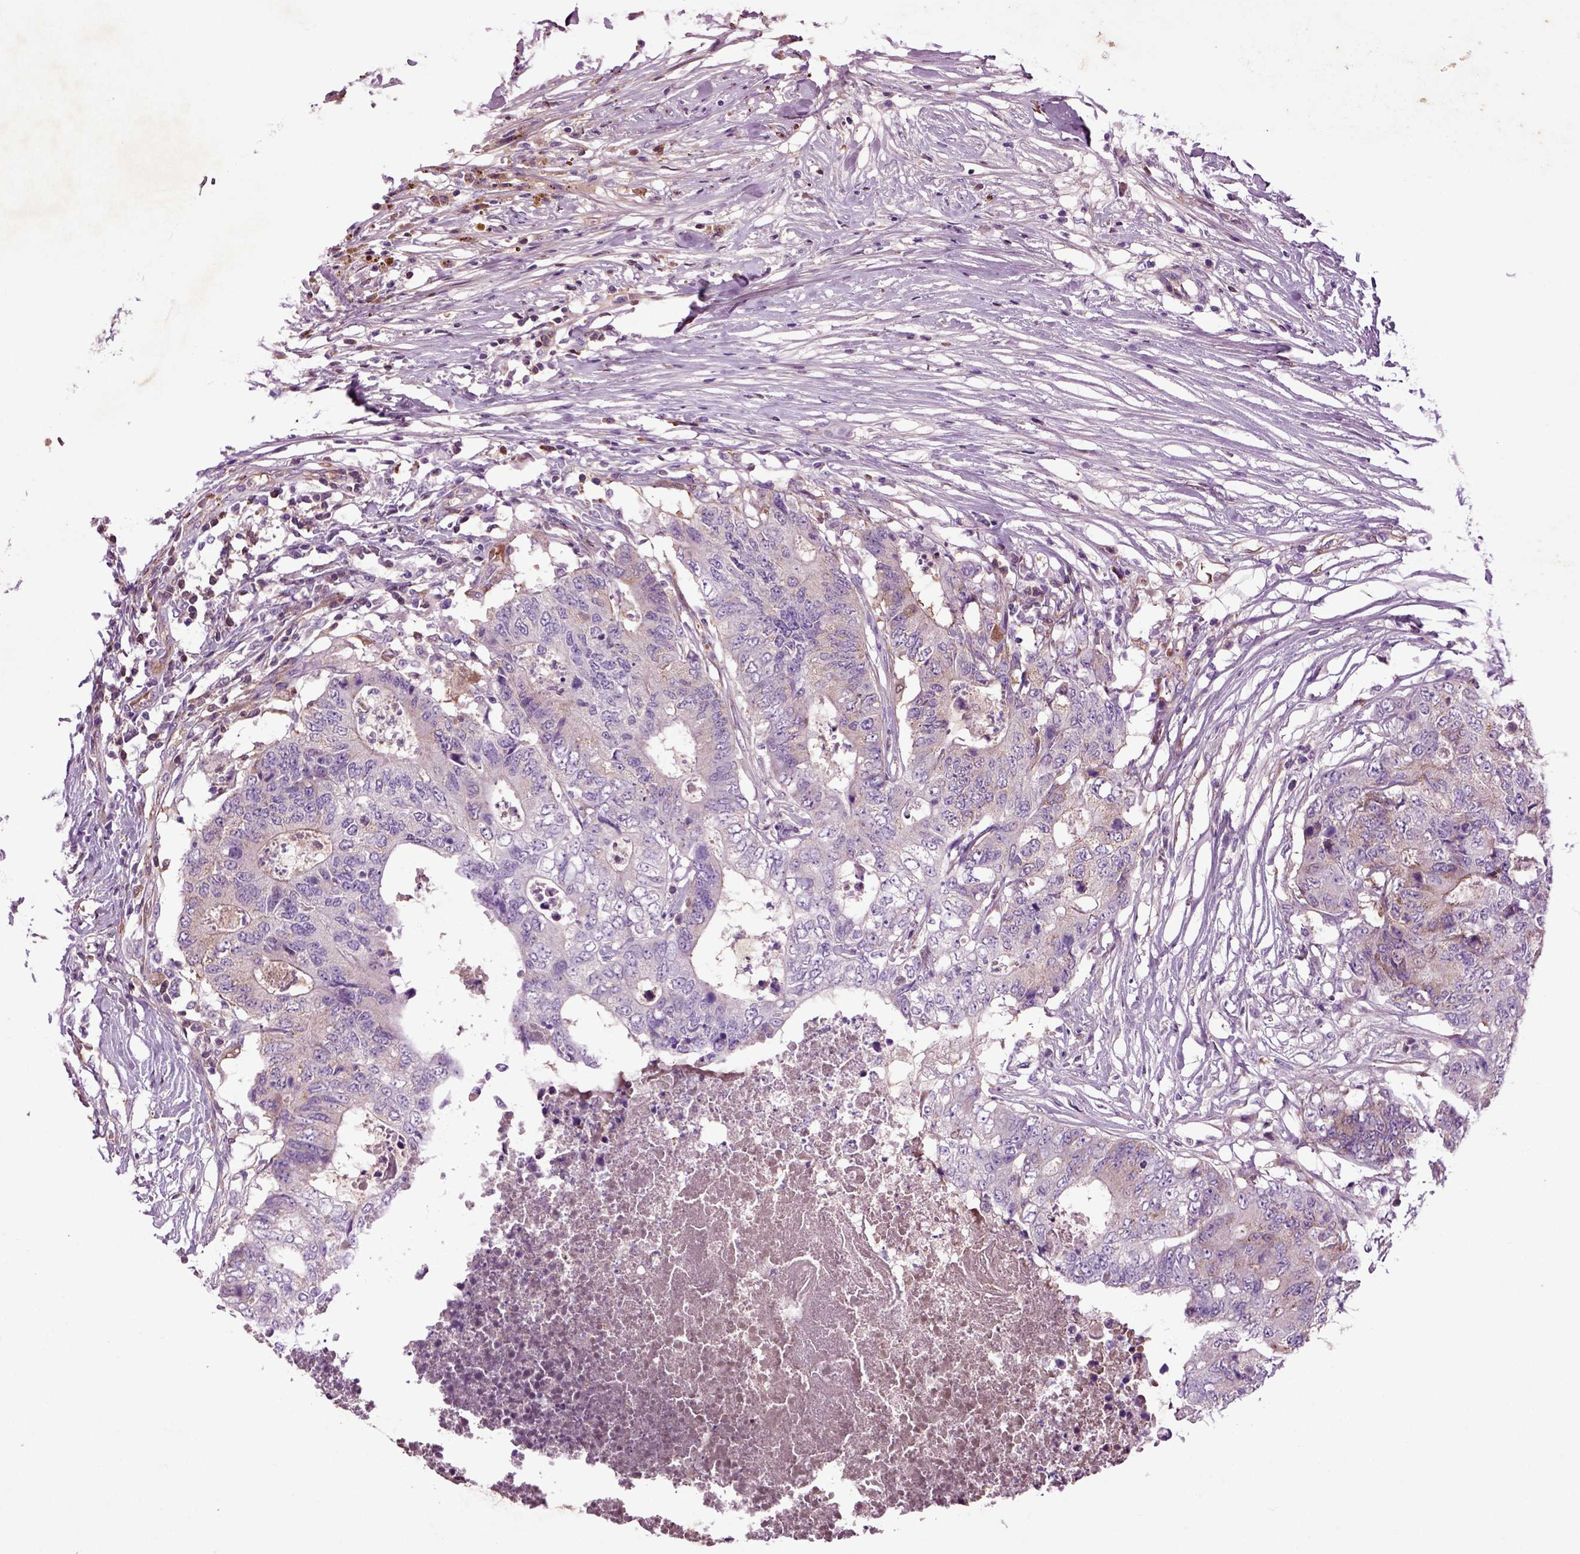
{"staining": {"intensity": "moderate", "quantity": "25%-75%", "location": "cytoplasmic/membranous"}, "tissue": "colorectal cancer", "cell_type": "Tumor cells", "image_type": "cancer", "snomed": [{"axis": "morphology", "description": "Adenocarcinoma, NOS"}, {"axis": "topography", "description": "Colon"}], "caption": "Protein staining demonstrates moderate cytoplasmic/membranous positivity in about 25%-75% of tumor cells in adenocarcinoma (colorectal).", "gene": "SPON1", "patient": {"sex": "female", "age": 48}}